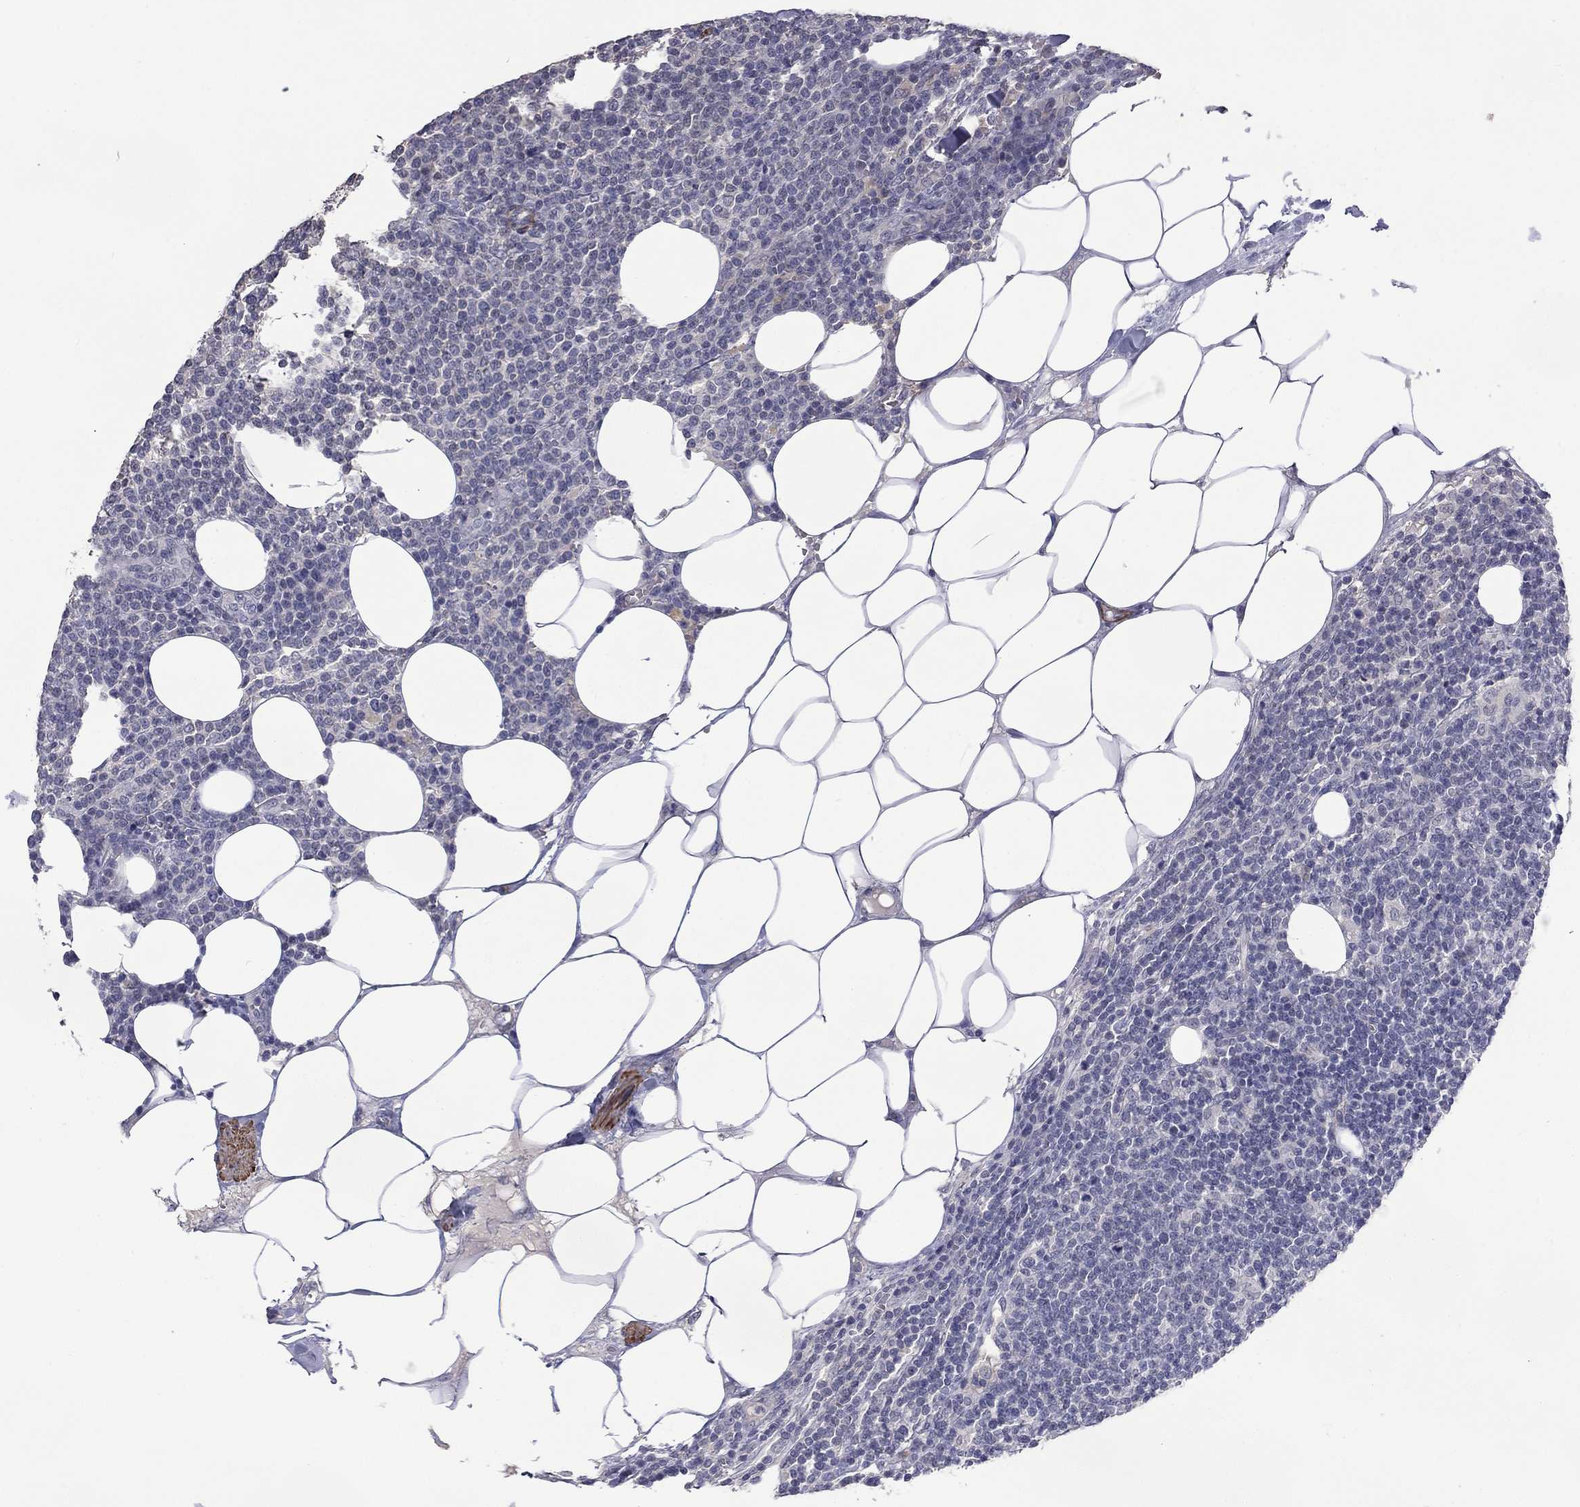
{"staining": {"intensity": "negative", "quantity": "none", "location": "none"}, "tissue": "lymphoma", "cell_type": "Tumor cells", "image_type": "cancer", "snomed": [{"axis": "morphology", "description": "Malignant lymphoma, non-Hodgkin's type, High grade"}, {"axis": "topography", "description": "Lymph node"}], "caption": "A histopathology image of human malignant lymphoma, non-Hodgkin's type (high-grade) is negative for staining in tumor cells.", "gene": "IP6K3", "patient": {"sex": "male", "age": 61}}